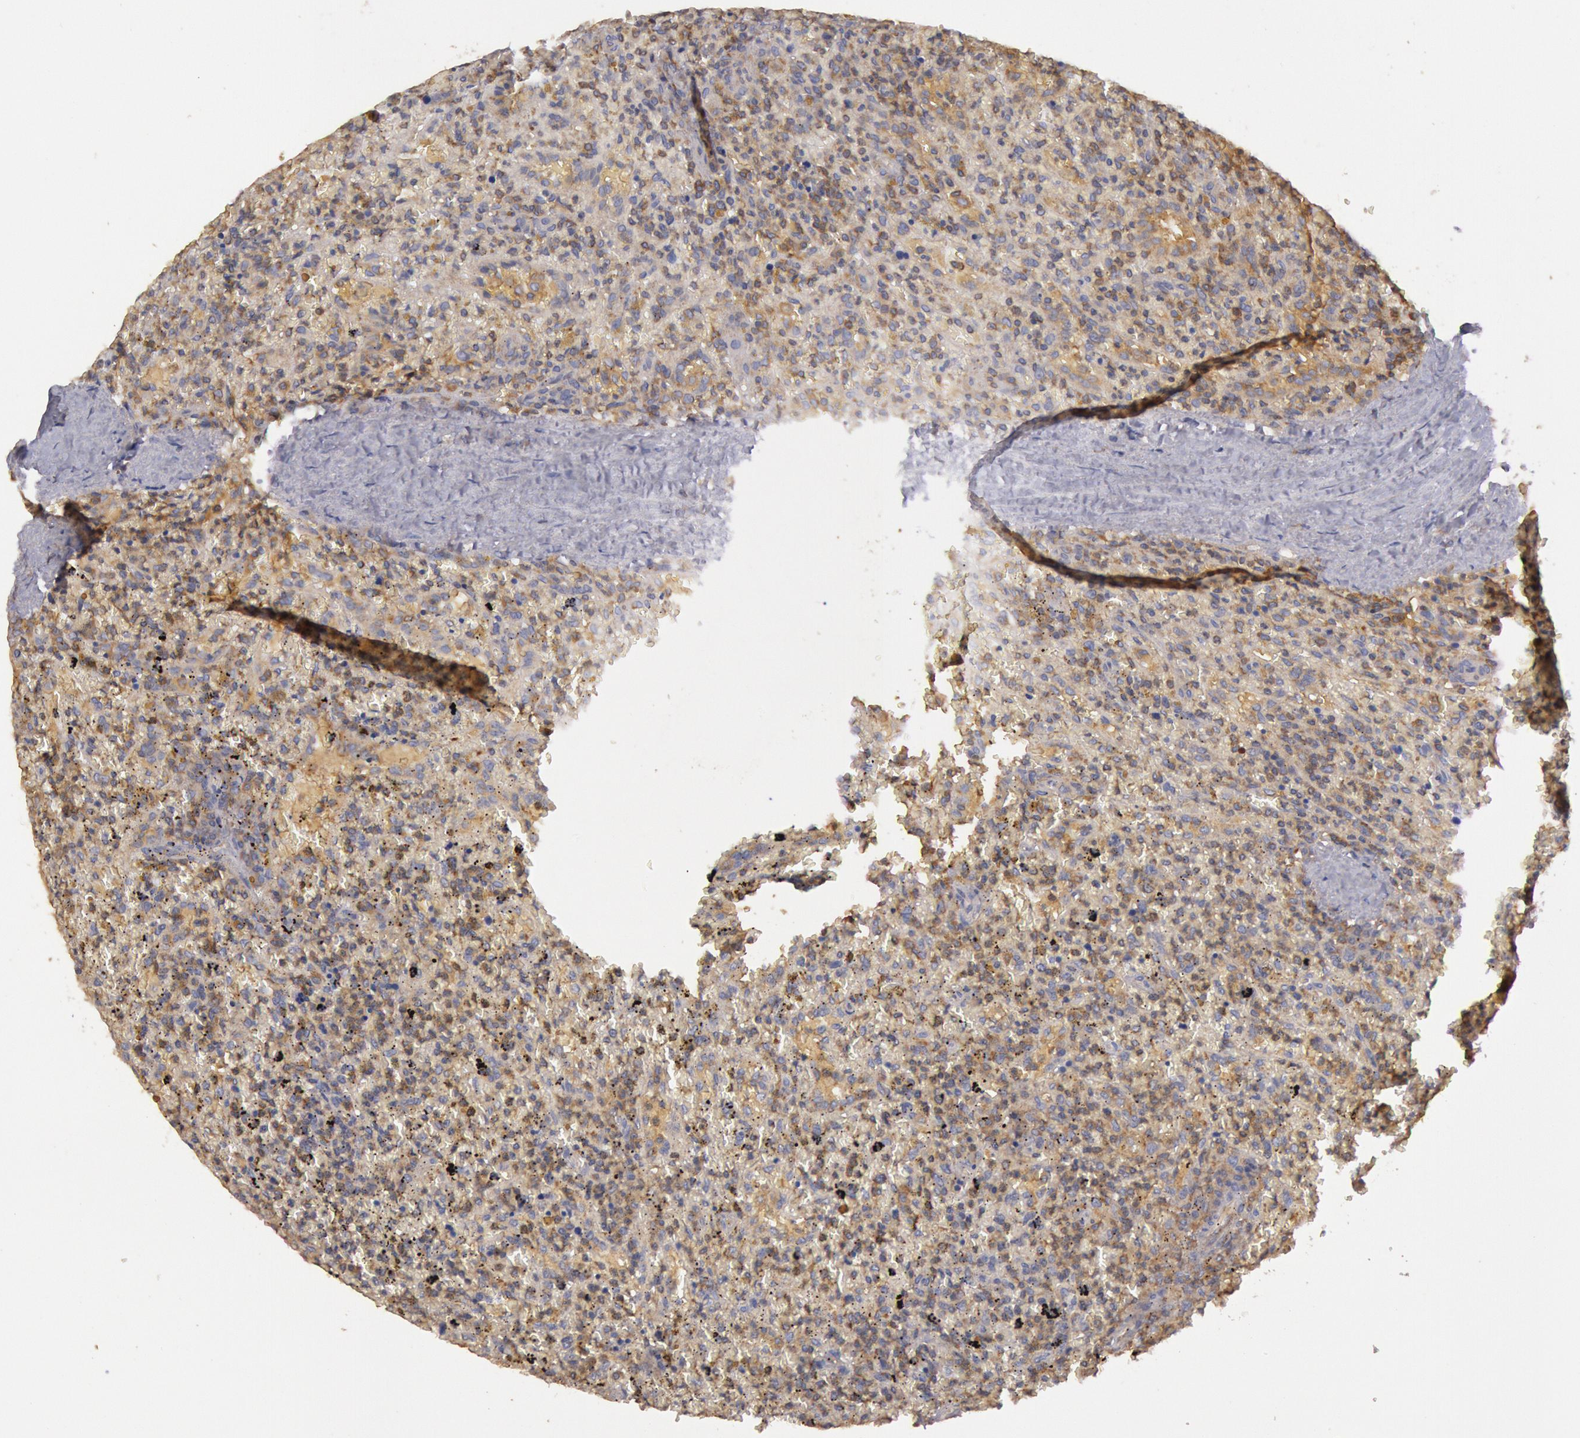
{"staining": {"intensity": "weak", "quantity": "25%-75%", "location": "cytoplasmic/membranous"}, "tissue": "lymphoma", "cell_type": "Tumor cells", "image_type": "cancer", "snomed": [{"axis": "morphology", "description": "Malignant lymphoma, non-Hodgkin's type, High grade"}, {"axis": "topography", "description": "Spleen"}, {"axis": "topography", "description": "Lymph node"}], "caption": "Protein expression analysis of human lymphoma reveals weak cytoplasmic/membranous positivity in approximately 25%-75% of tumor cells.", "gene": "PIK3R1", "patient": {"sex": "female", "age": 70}}